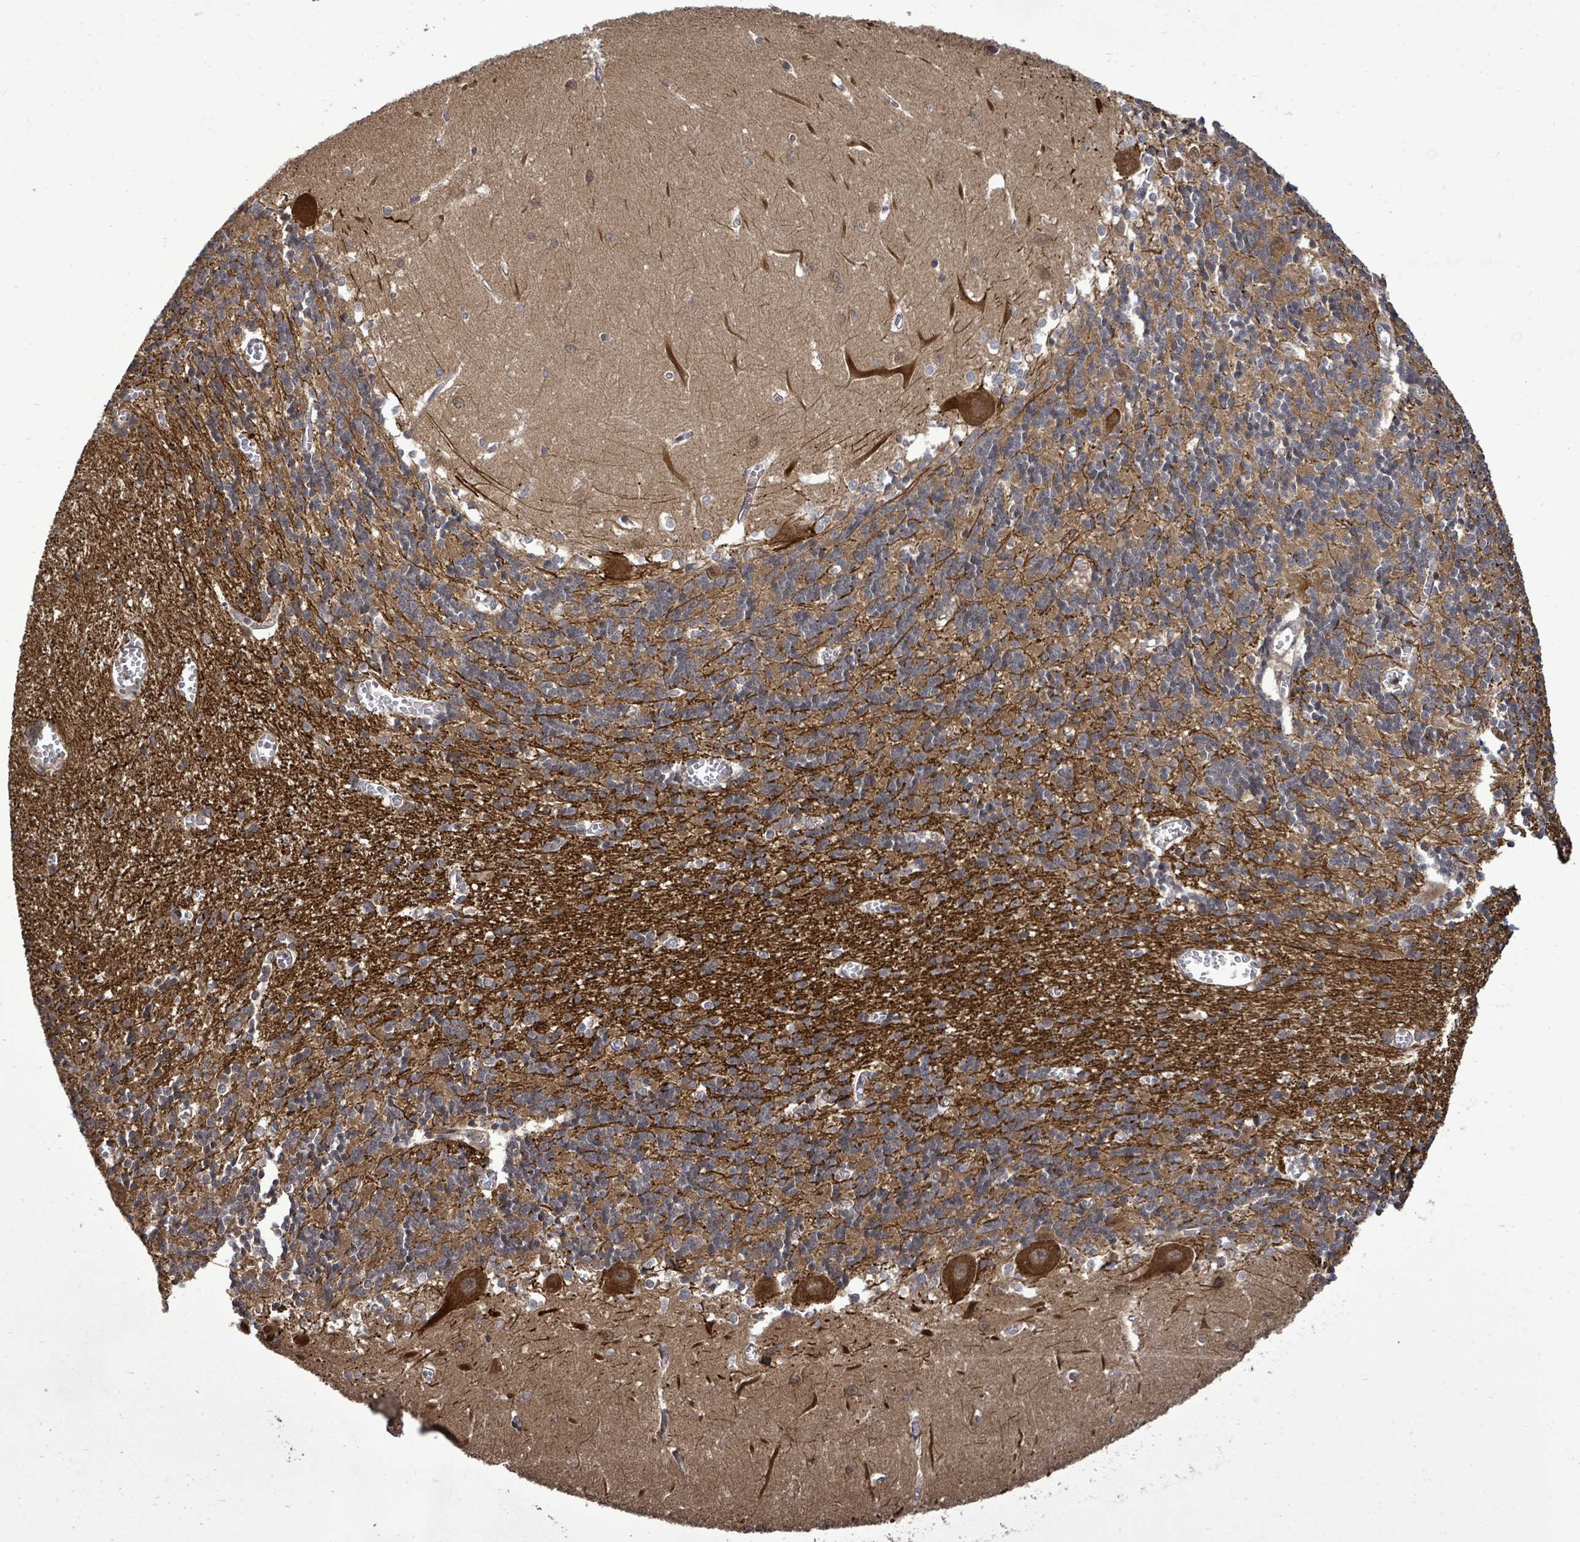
{"staining": {"intensity": "strong", "quantity": "25%-75%", "location": "cytoplasmic/membranous"}, "tissue": "cerebellum", "cell_type": "Cells in granular layer", "image_type": "normal", "snomed": [{"axis": "morphology", "description": "Normal tissue, NOS"}, {"axis": "topography", "description": "Cerebellum"}], "caption": "The immunohistochemical stain highlights strong cytoplasmic/membranous staining in cells in granular layer of unremarkable cerebellum. (DAB (3,3'-diaminobenzidine) = brown stain, brightfield microscopy at high magnification).", "gene": "KRTAP27", "patient": {"sex": "male", "age": 37}}